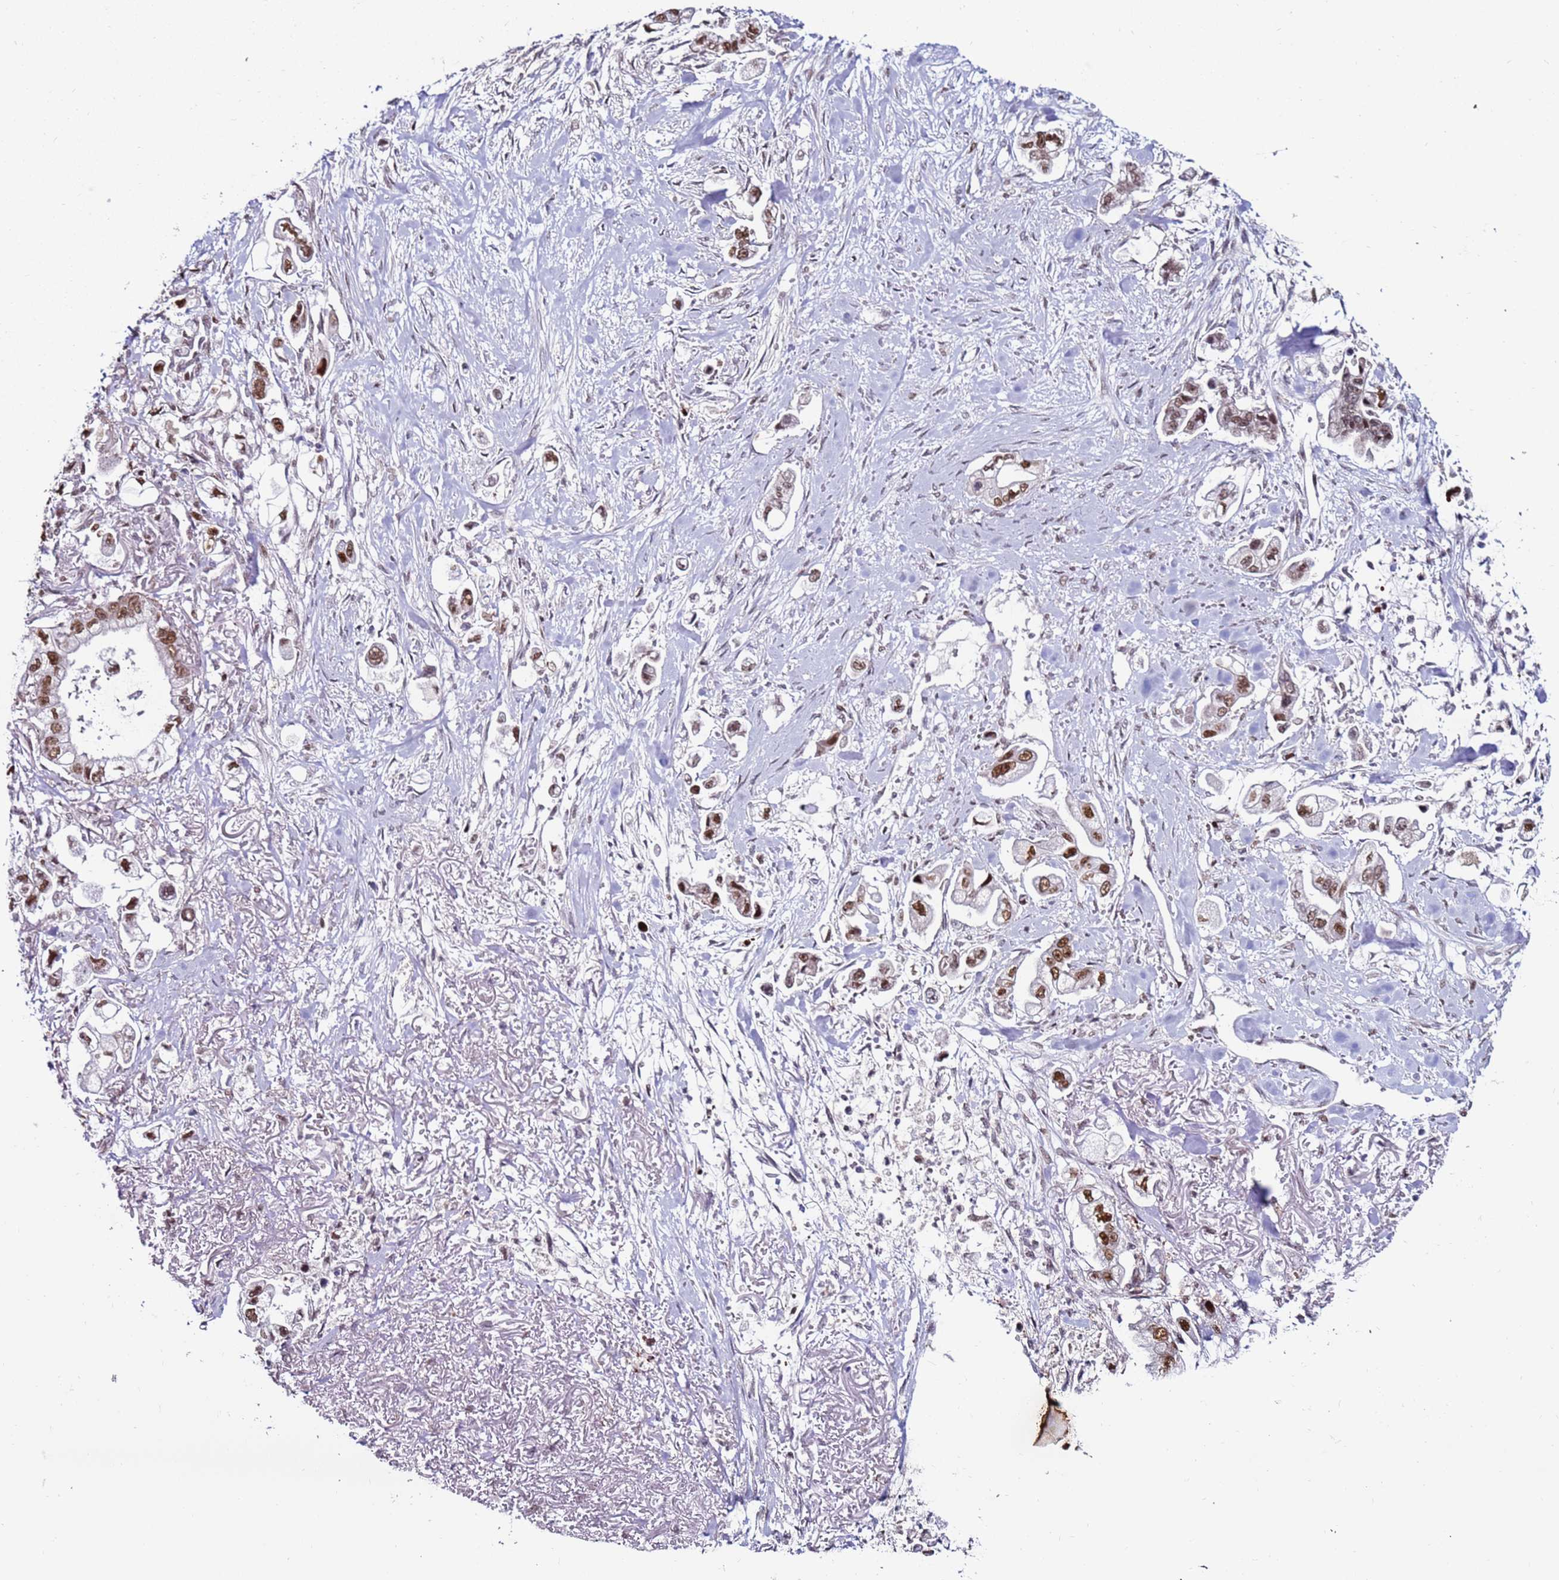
{"staining": {"intensity": "moderate", "quantity": ">75%", "location": "nuclear"}, "tissue": "stomach cancer", "cell_type": "Tumor cells", "image_type": "cancer", "snomed": [{"axis": "morphology", "description": "Adenocarcinoma, NOS"}, {"axis": "topography", "description": "Stomach"}], "caption": "A photomicrograph showing moderate nuclear staining in about >75% of tumor cells in stomach cancer, as visualized by brown immunohistochemical staining.", "gene": "KPNA4", "patient": {"sex": "male", "age": 62}}